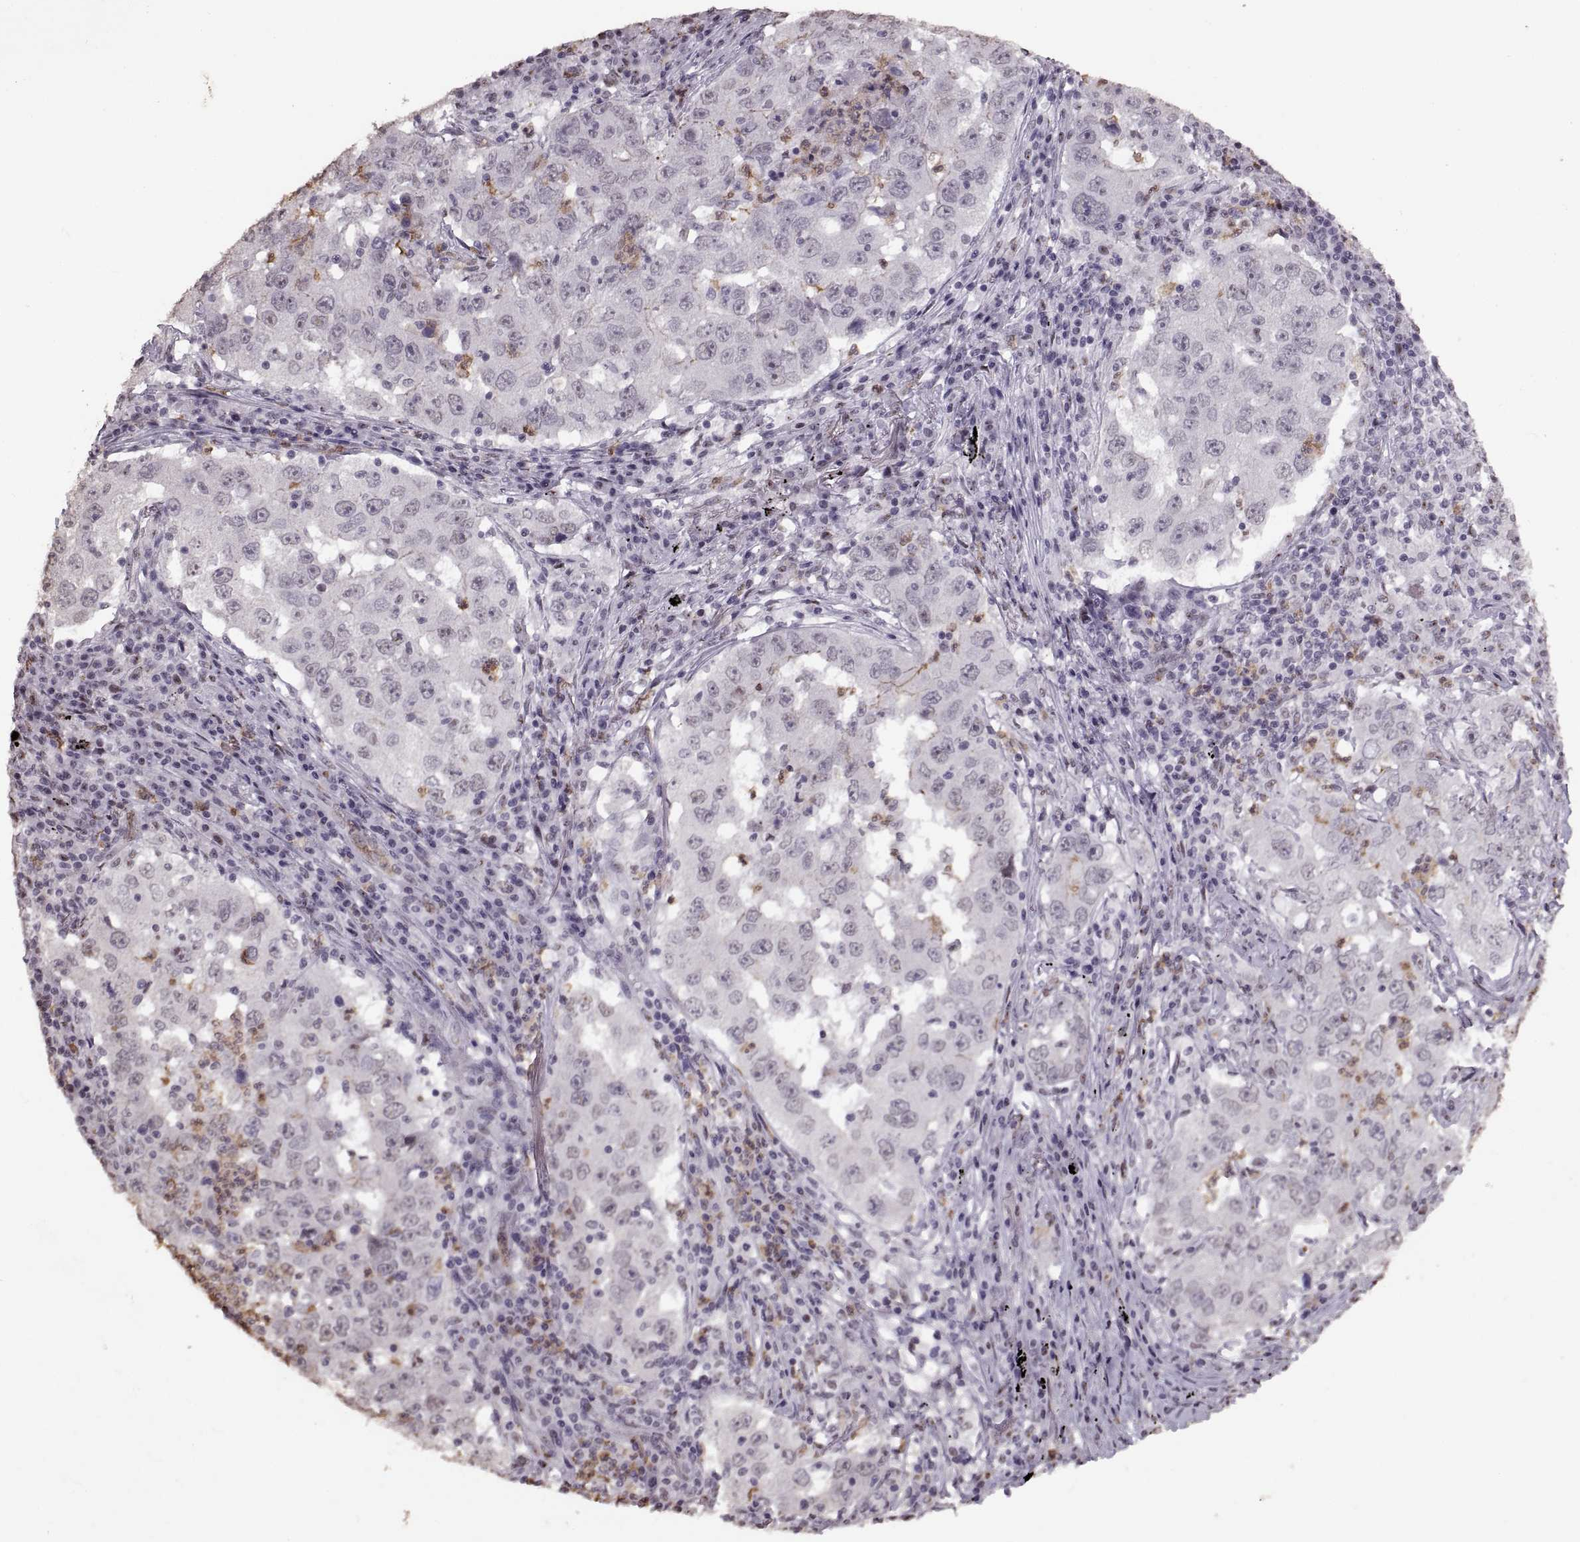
{"staining": {"intensity": "negative", "quantity": "none", "location": "none"}, "tissue": "lung cancer", "cell_type": "Tumor cells", "image_type": "cancer", "snomed": [{"axis": "morphology", "description": "Adenocarcinoma, NOS"}, {"axis": "topography", "description": "Lung"}], "caption": "An IHC image of adenocarcinoma (lung) is shown. There is no staining in tumor cells of adenocarcinoma (lung).", "gene": "PALS1", "patient": {"sex": "male", "age": 73}}